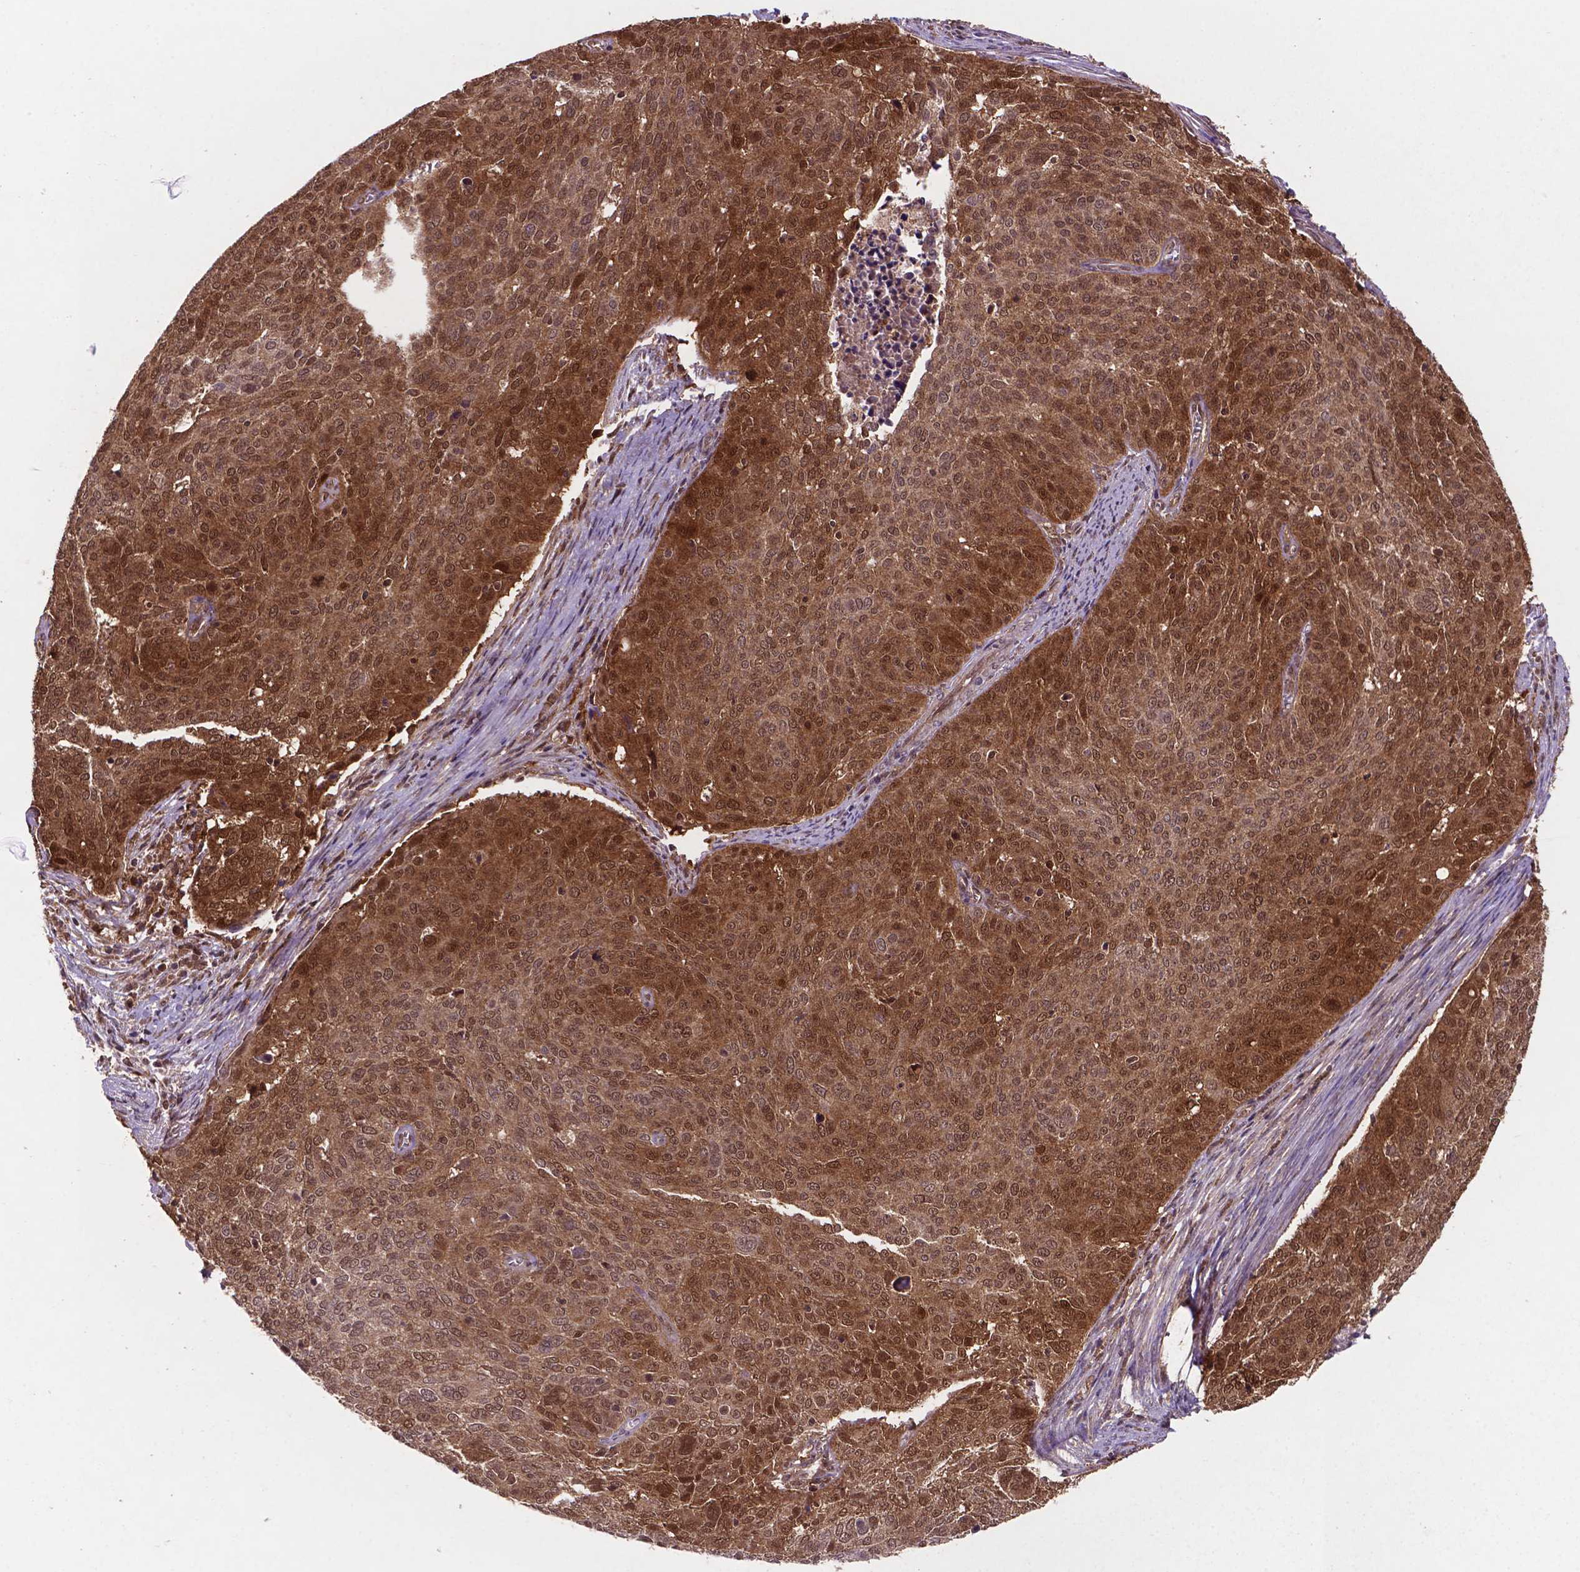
{"staining": {"intensity": "moderate", "quantity": ">75%", "location": "cytoplasmic/membranous,nuclear"}, "tissue": "cervical cancer", "cell_type": "Tumor cells", "image_type": "cancer", "snomed": [{"axis": "morphology", "description": "Squamous cell carcinoma, NOS"}, {"axis": "topography", "description": "Cervix"}], "caption": "Protein staining of cervical squamous cell carcinoma tissue shows moderate cytoplasmic/membranous and nuclear staining in about >75% of tumor cells. (brown staining indicates protein expression, while blue staining denotes nuclei).", "gene": "UBE2L6", "patient": {"sex": "female", "age": 39}}